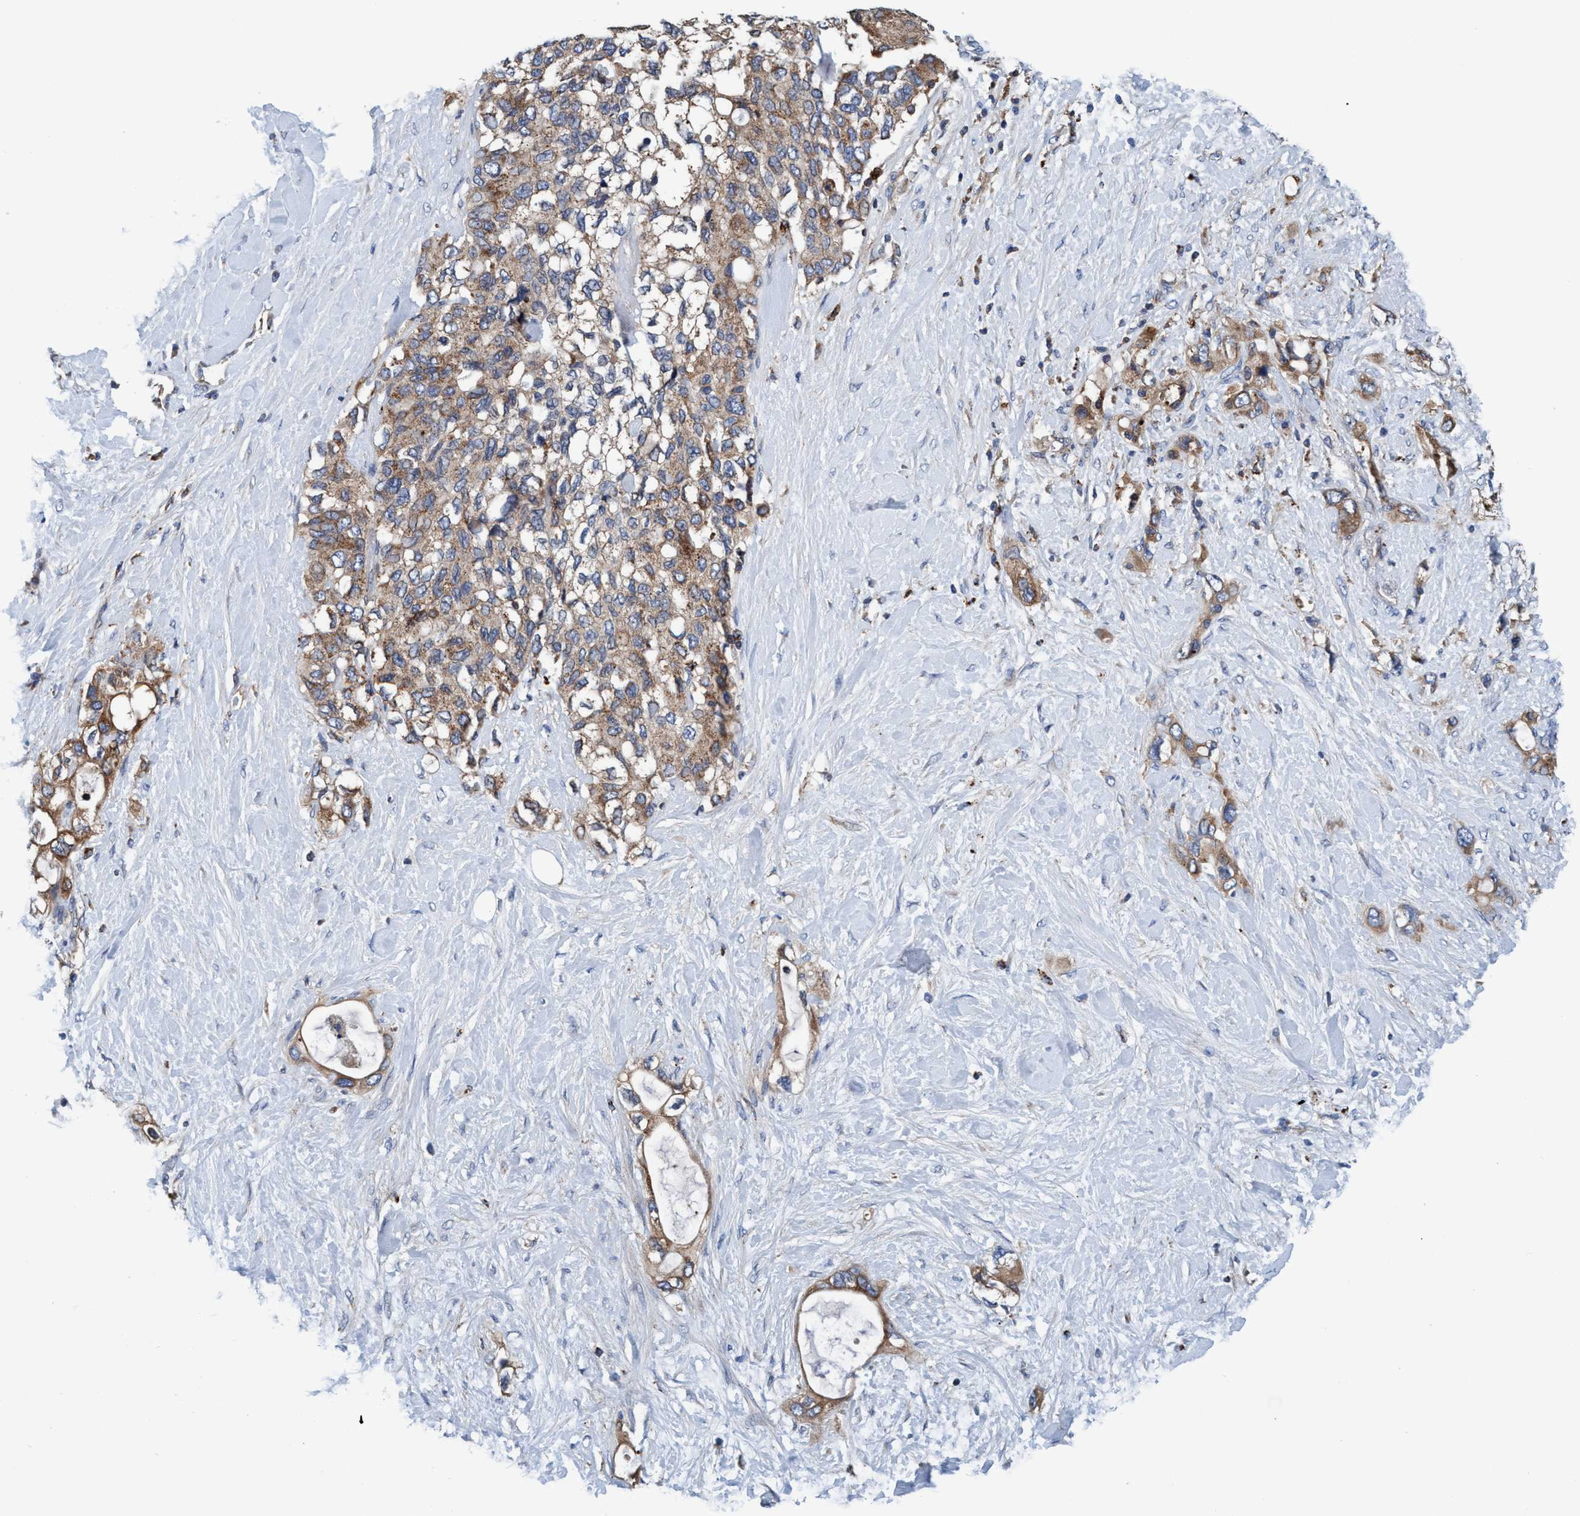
{"staining": {"intensity": "moderate", "quantity": ">75%", "location": "cytoplasmic/membranous"}, "tissue": "pancreatic cancer", "cell_type": "Tumor cells", "image_type": "cancer", "snomed": [{"axis": "morphology", "description": "Adenocarcinoma, NOS"}, {"axis": "topography", "description": "Pancreas"}], "caption": "The image reveals a brown stain indicating the presence of a protein in the cytoplasmic/membranous of tumor cells in pancreatic adenocarcinoma.", "gene": "ENDOG", "patient": {"sex": "female", "age": 56}}